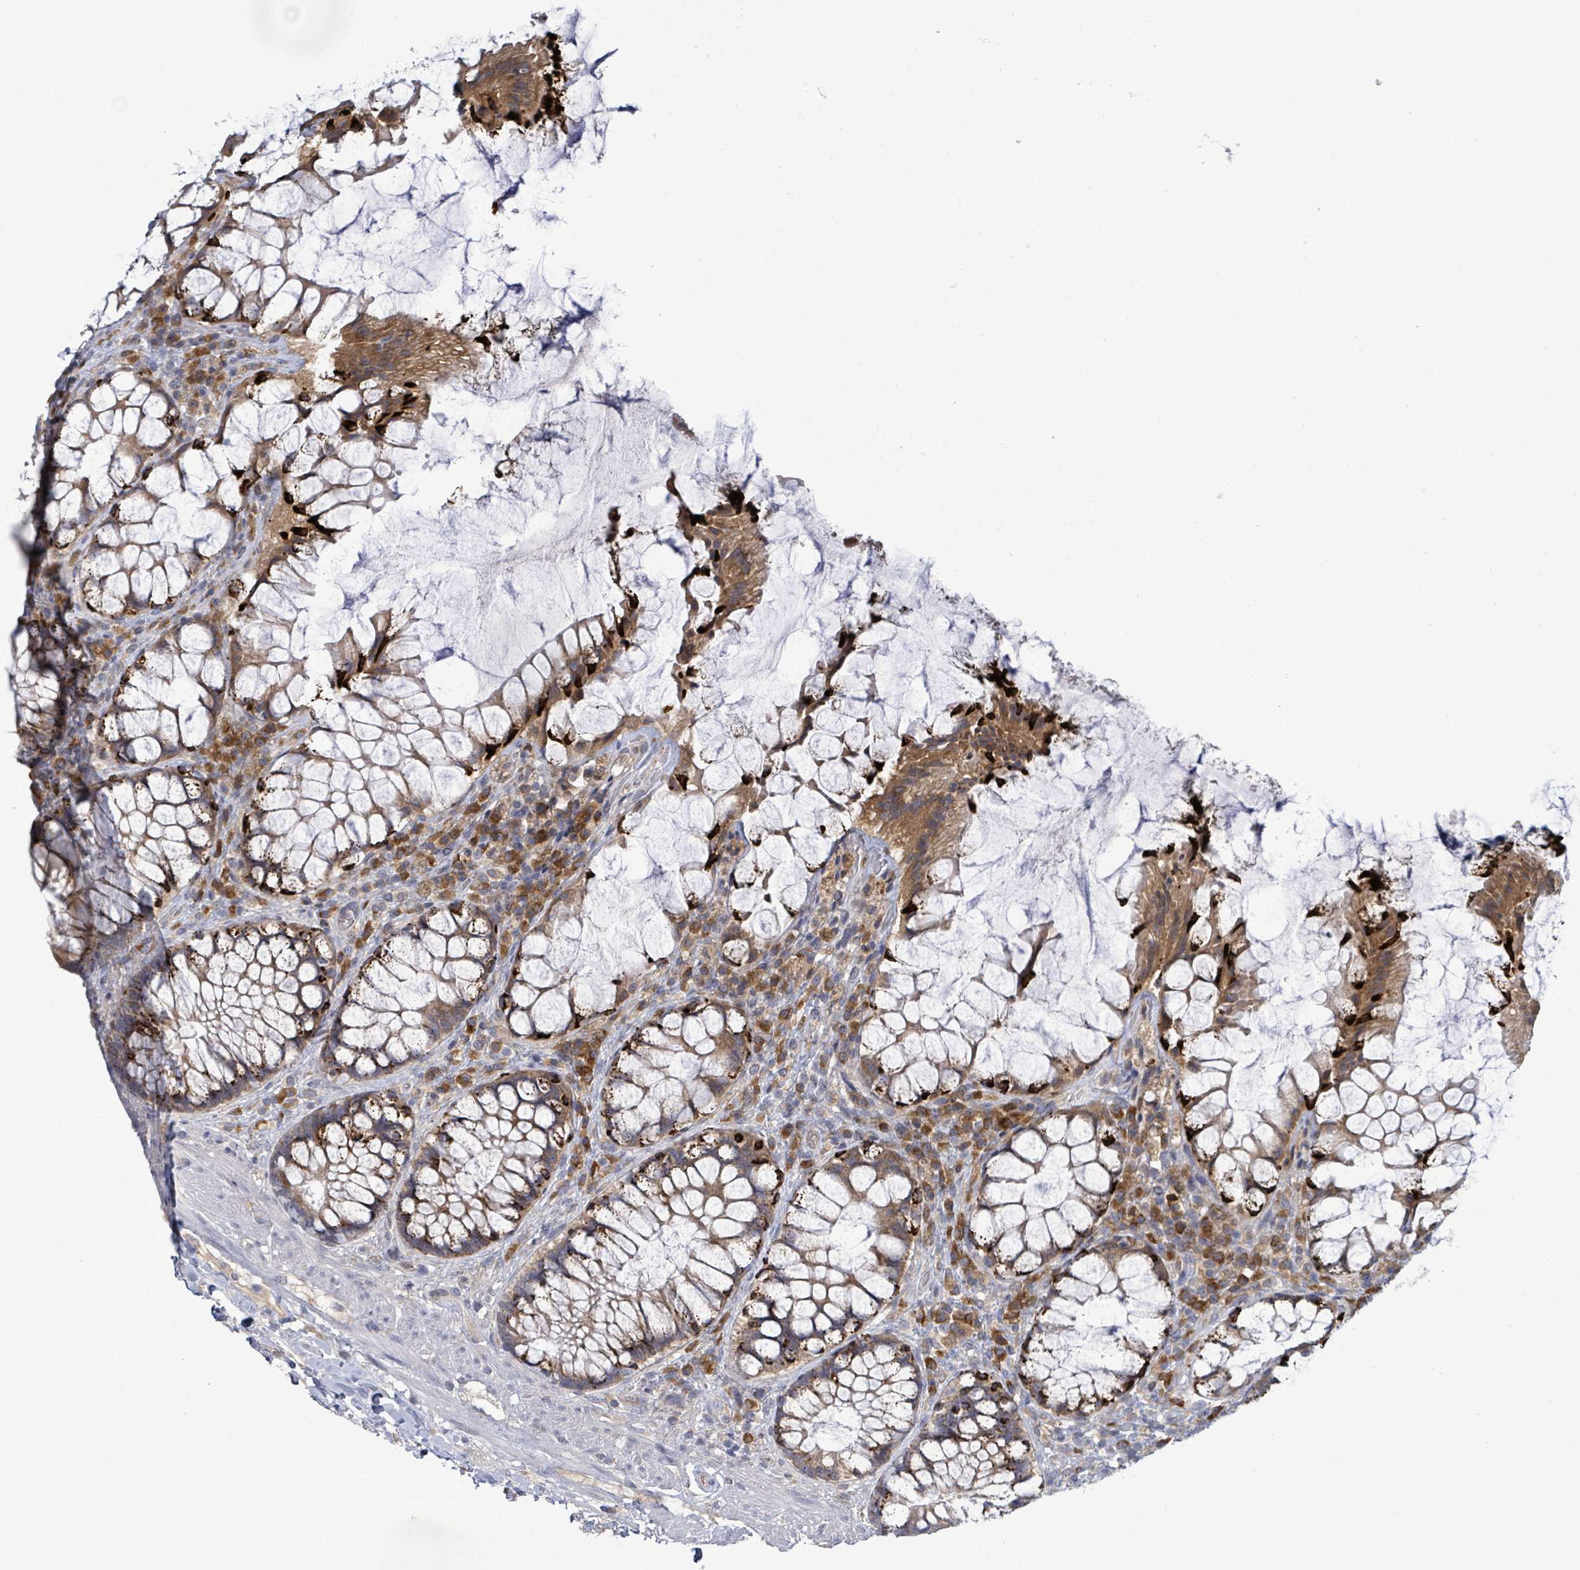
{"staining": {"intensity": "strong", "quantity": ">75%", "location": "cytoplasmic/membranous"}, "tissue": "rectum", "cell_type": "Glandular cells", "image_type": "normal", "snomed": [{"axis": "morphology", "description": "Normal tissue, NOS"}, {"axis": "topography", "description": "Rectum"}], "caption": "This image reveals immunohistochemistry staining of normal rectum, with high strong cytoplasmic/membranous staining in approximately >75% of glandular cells.", "gene": "ATP13A1", "patient": {"sex": "female", "age": 58}}